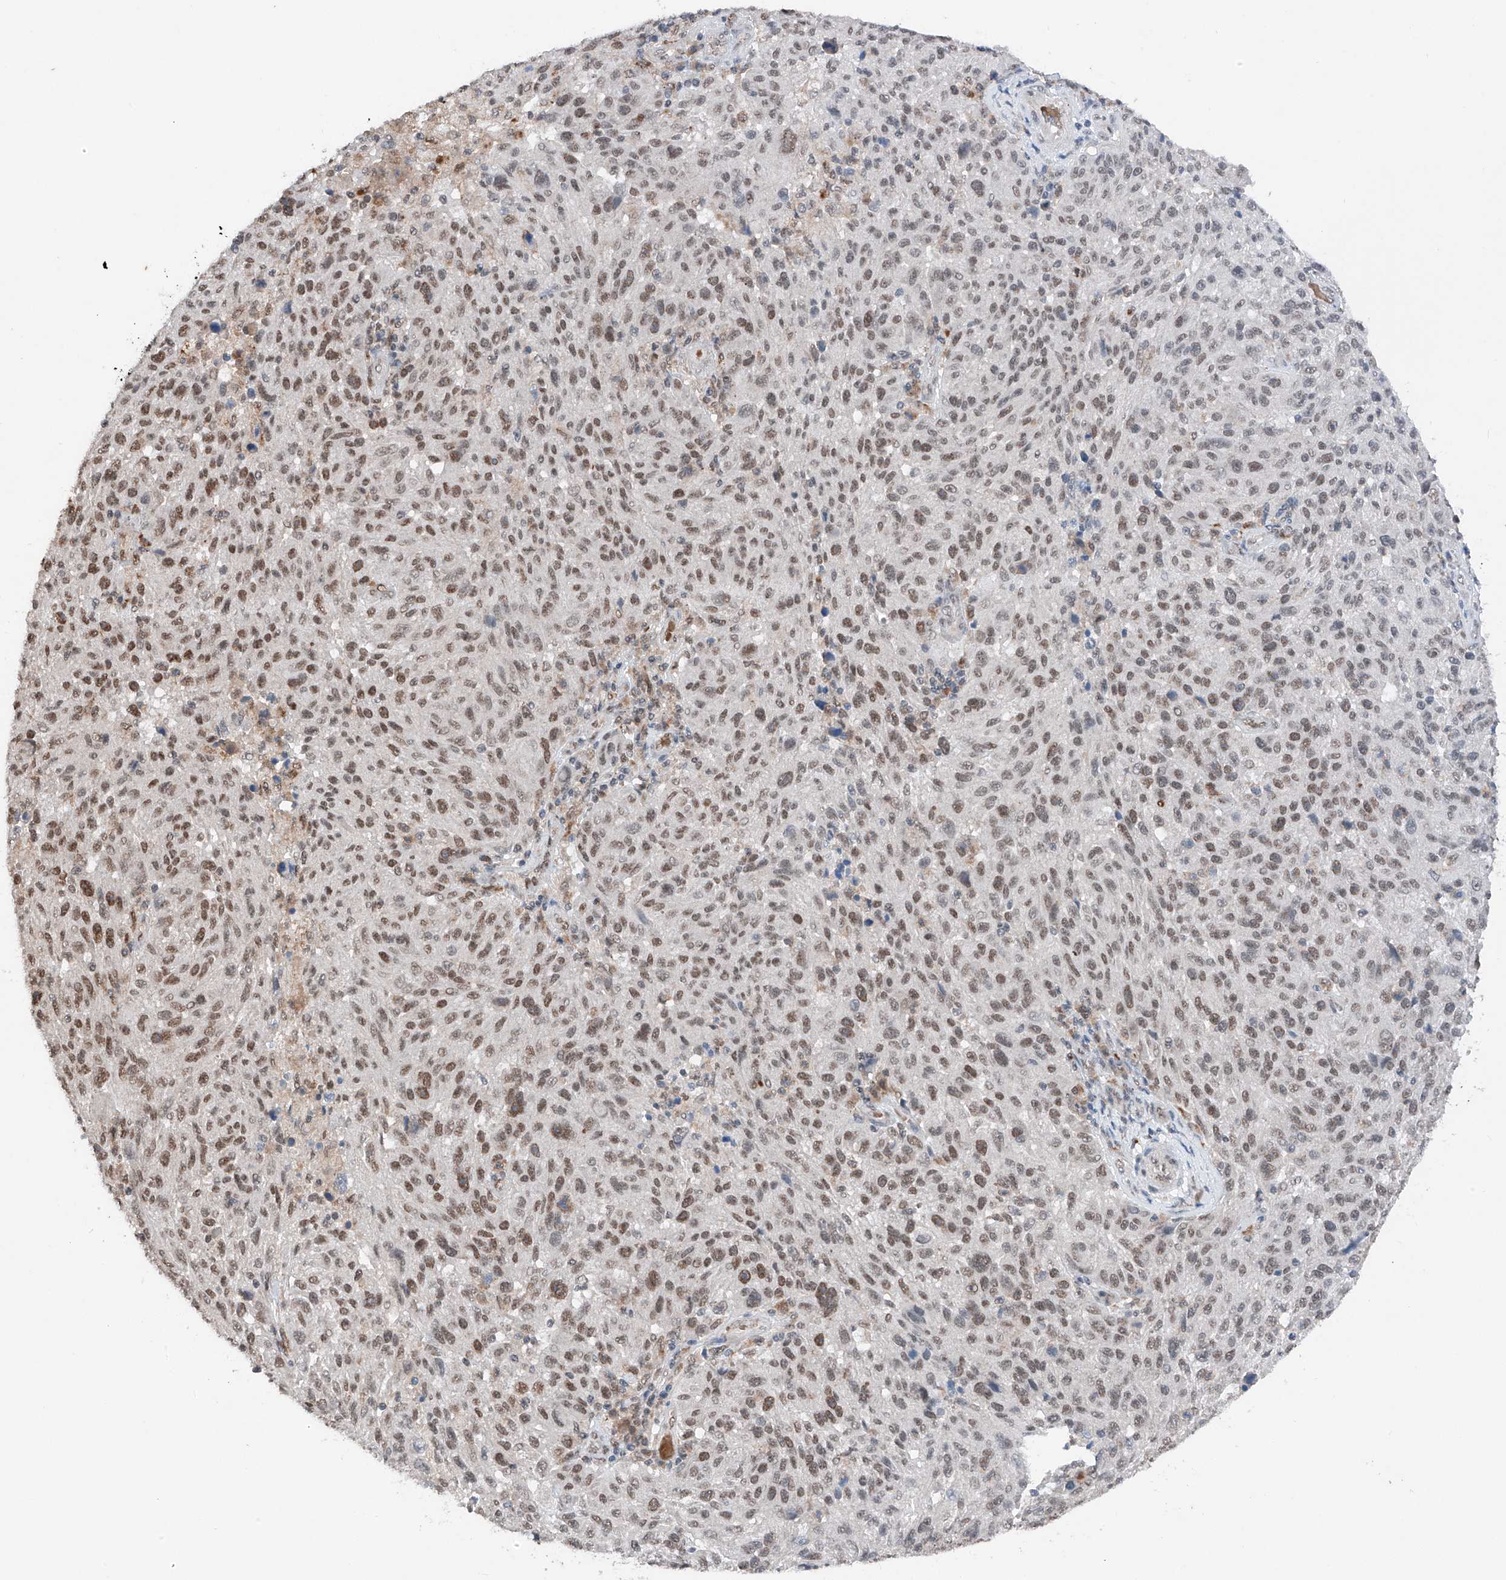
{"staining": {"intensity": "moderate", "quantity": ">75%", "location": "nuclear"}, "tissue": "melanoma", "cell_type": "Tumor cells", "image_type": "cancer", "snomed": [{"axis": "morphology", "description": "Malignant melanoma, NOS"}, {"axis": "topography", "description": "Skin"}], "caption": "DAB immunohistochemical staining of human melanoma shows moderate nuclear protein expression in approximately >75% of tumor cells. (Brightfield microscopy of DAB IHC at high magnification).", "gene": "TBX4", "patient": {"sex": "male", "age": 53}}